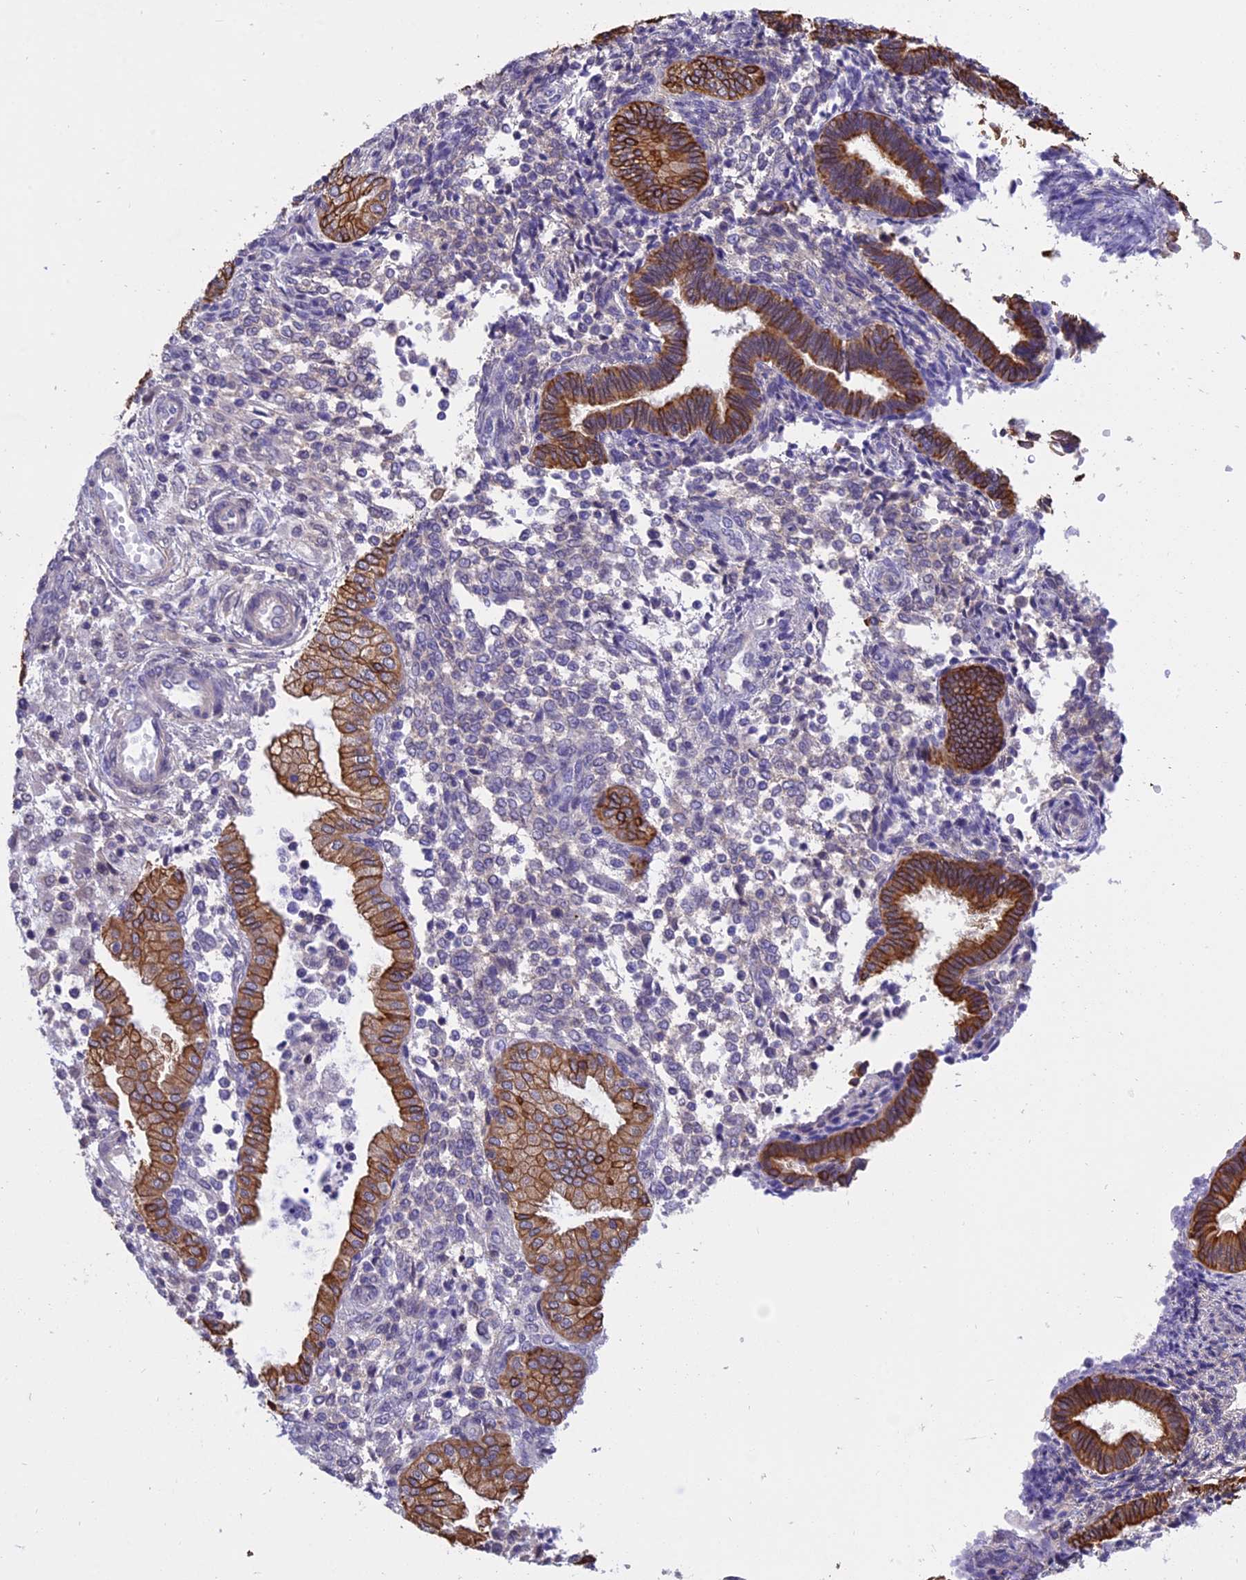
{"staining": {"intensity": "negative", "quantity": "none", "location": "none"}, "tissue": "endometrium", "cell_type": "Cells in endometrial stroma", "image_type": "normal", "snomed": [{"axis": "morphology", "description": "Normal tissue, NOS"}, {"axis": "topography", "description": "Endometrium"}], "caption": "Cells in endometrial stroma are negative for brown protein staining in unremarkable endometrium. (Stains: DAB (3,3'-diaminobenzidine) immunohistochemistry (IHC) with hematoxylin counter stain, Microscopy: brightfield microscopy at high magnification).", "gene": "STUB1", "patient": {"sex": "female", "age": 53}}